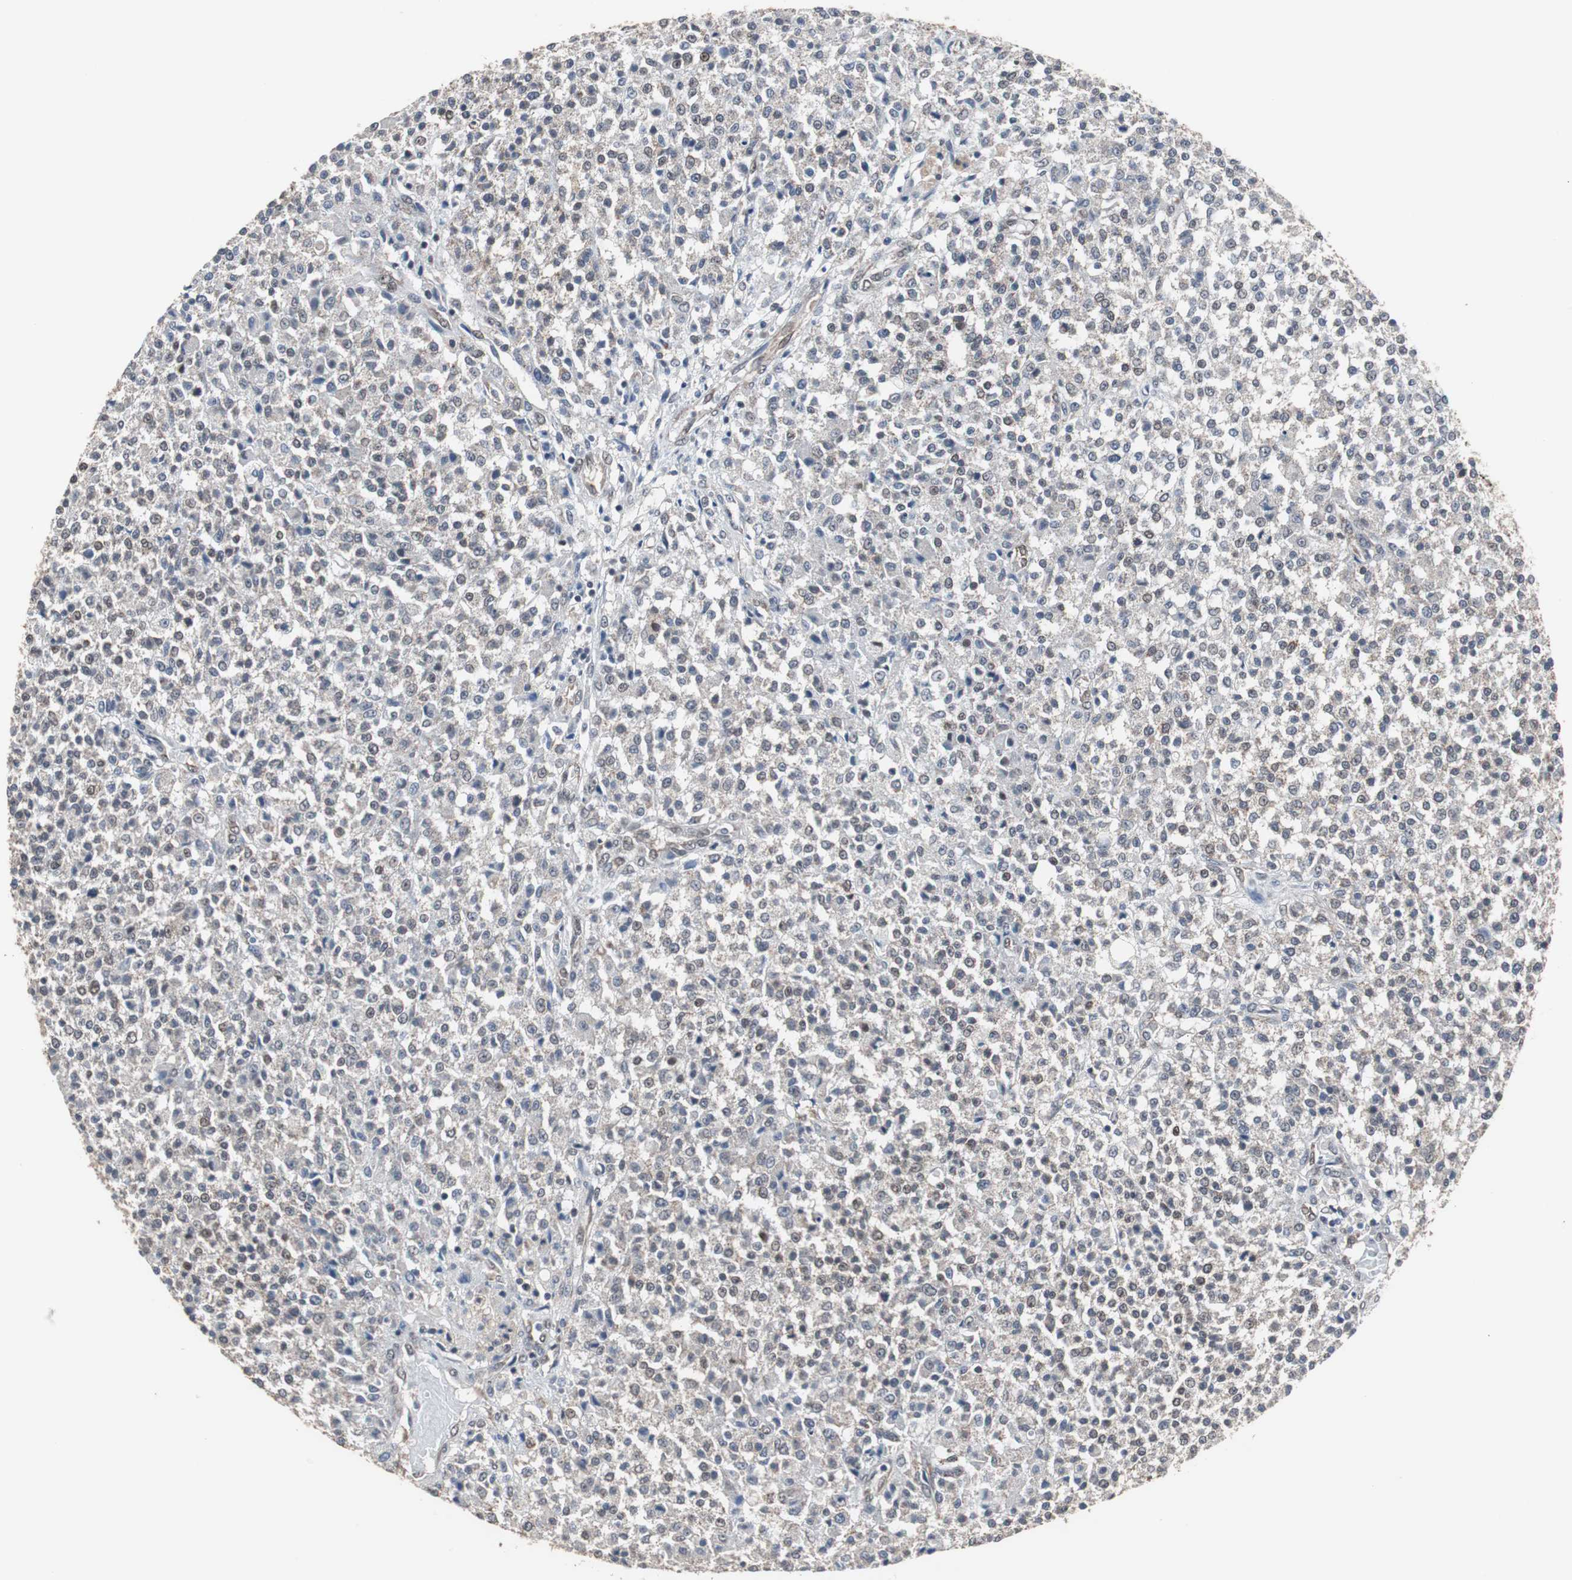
{"staining": {"intensity": "negative", "quantity": "none", "location": "none"}, "tissue": "testis cancer", "cell_type": "Tumor cells", "image_type": "cancer", "snomed": [{"axis": "morphology", "description": "Seminoma, NOS"}, {"axis": "topography", "description": "Testis"}], "caption": "This is an immunohistochemistry (IHC) photomicrograph of testis cancer. There is no expression in tumor cells.", "gene": "ZHX2", "patient": {"sex": "male", "age": 59}}